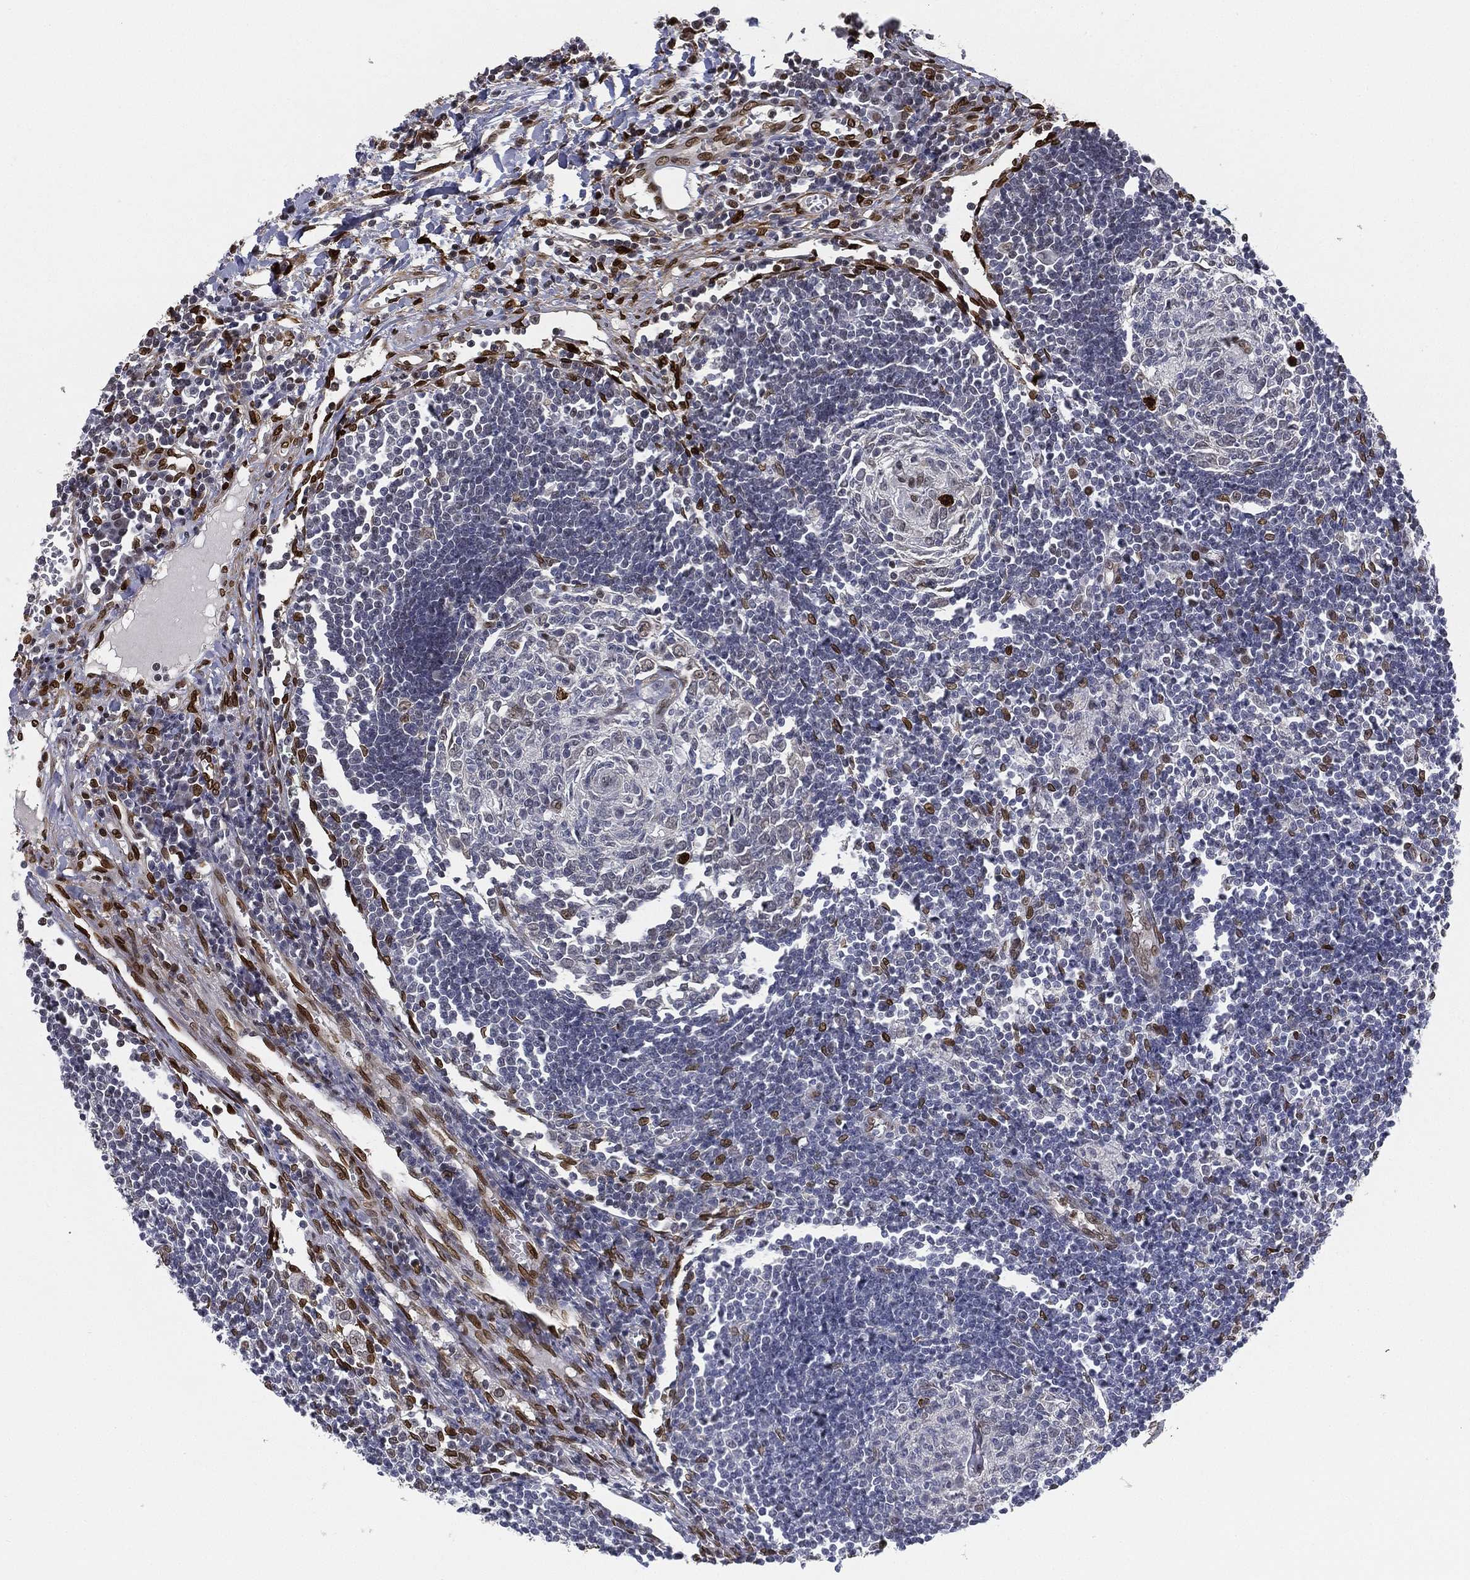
{"staining": {"intensity": "strong", "quantity": "<25%", "location": "nuclear"}, "tissue": "lymph node", "cell_type": "Germinal center cells", "image_type": "normal", "snomed": [{"axis": "morphology", "description": "Normal tissue, NOS"}, {"axis": "morphology", "description": "Adenocarcinoma, NOS"}, {"axis": "topography", "description": "Lymph node"}, {"axis": "topography", "description": "Pancreas"}], "caption": "Lymph node stained with immunohistochemistry (IHC) displays strong nuclear positivity in about <25% of germinal center cells.", "gene": "LMNB1", "patient": {"sex": "female", "age": 58}}